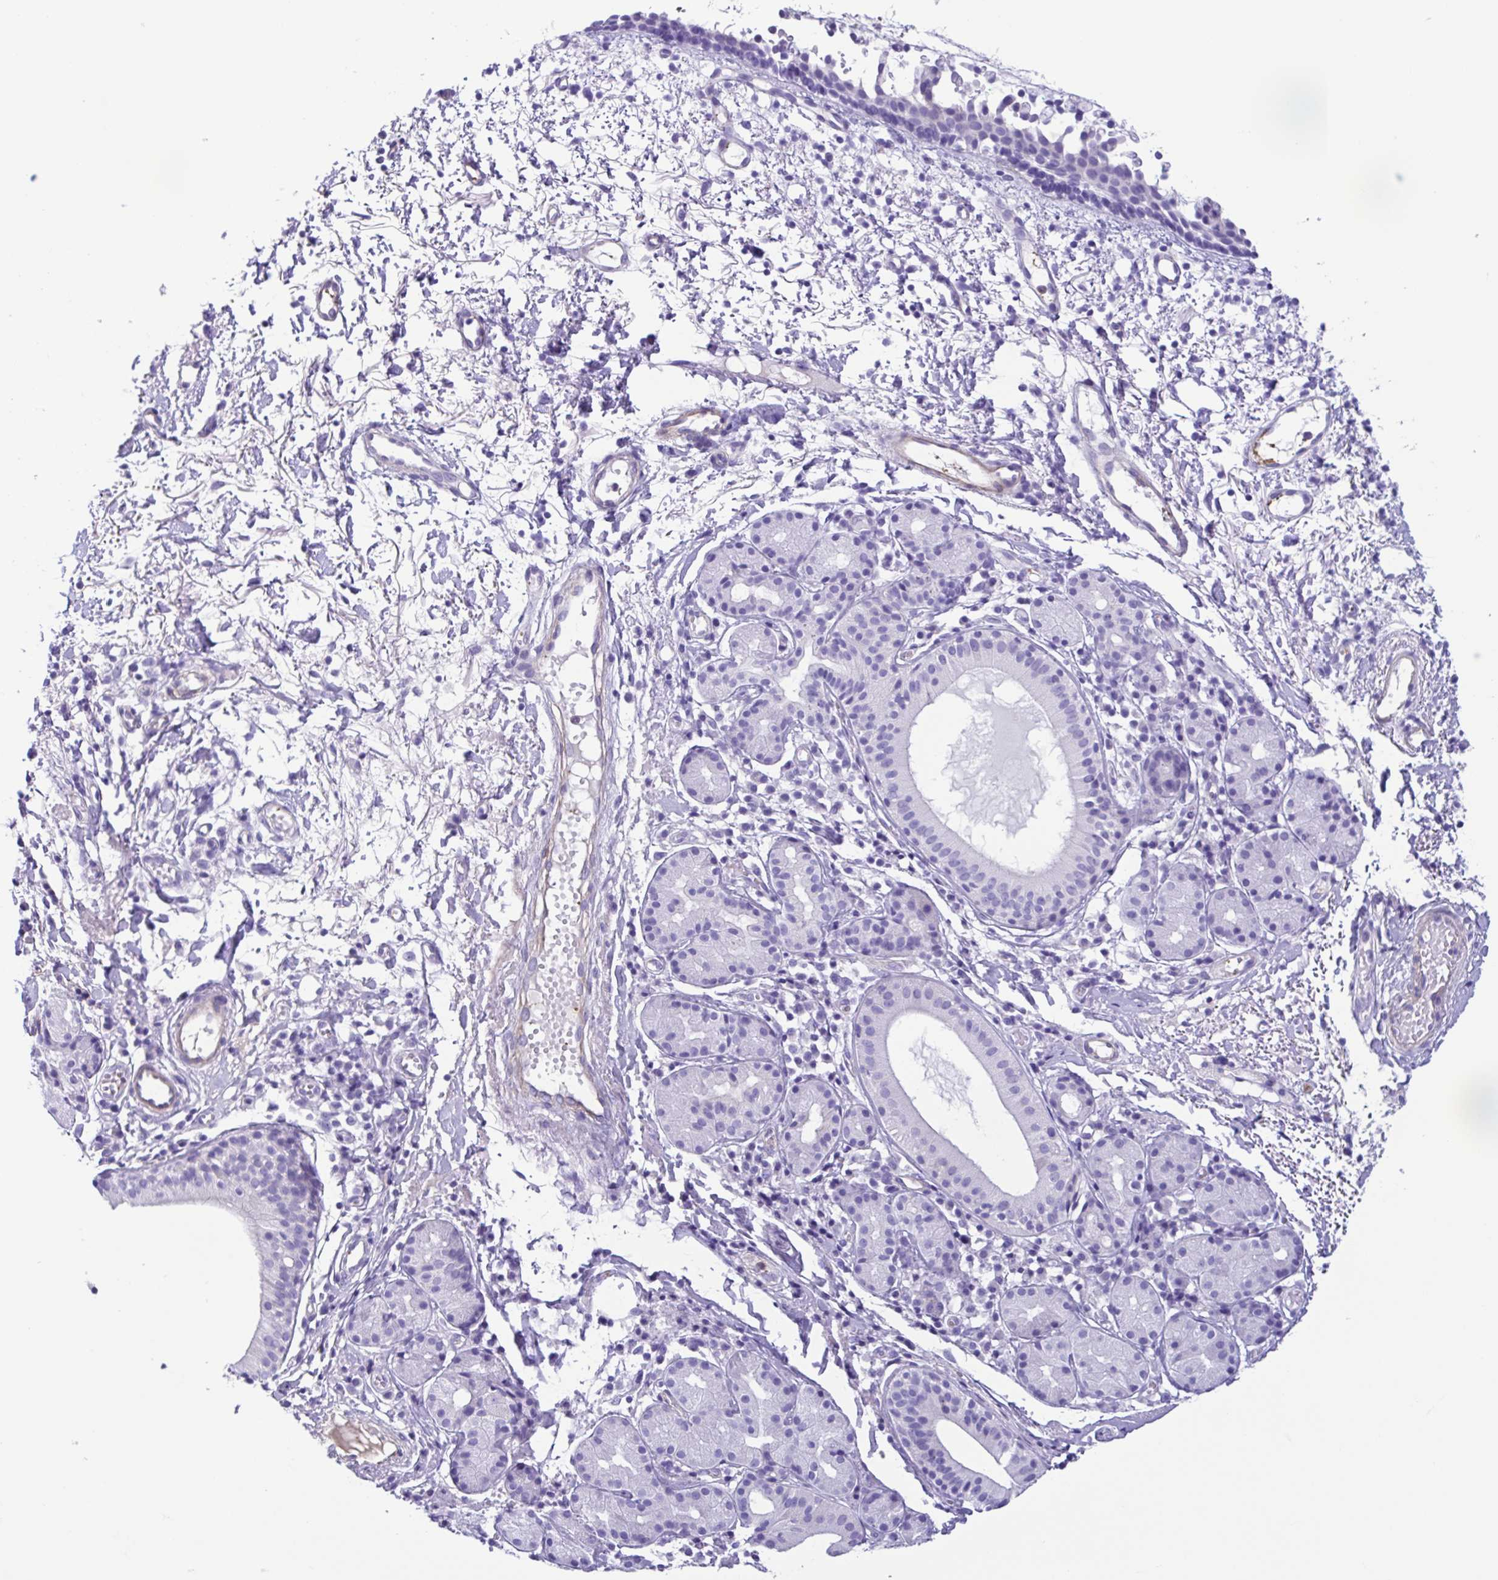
{"staining": {"intensity": "negative", "quantity": "none", "location": "none"}, "tissue": "nasopharynx", "cell_type": "Respiratory epithelial cells", "image_type": "normal", "snomed": [{"axis": "morphology", "description": "Normal tissue, NOS"}, {"axis": "morphology", "description": "Basal cell carcinoma"}, {"axis": "topography", "description": "Cartilage tissue"}, {"axis": "topography", "description": "Nasopharynx"}, {"axis": "topography", "description": "Oral tissue"}], "caption": "Immunohistochemistry (IHC) of benign nasopharynx shows no expression in respiratory epithelial cells. (DAB (3,3'-diaminobenzidine) IHC, high magnification).", "gene": "CYP11B1", "patient": {"sex": "female", "age": 77}}